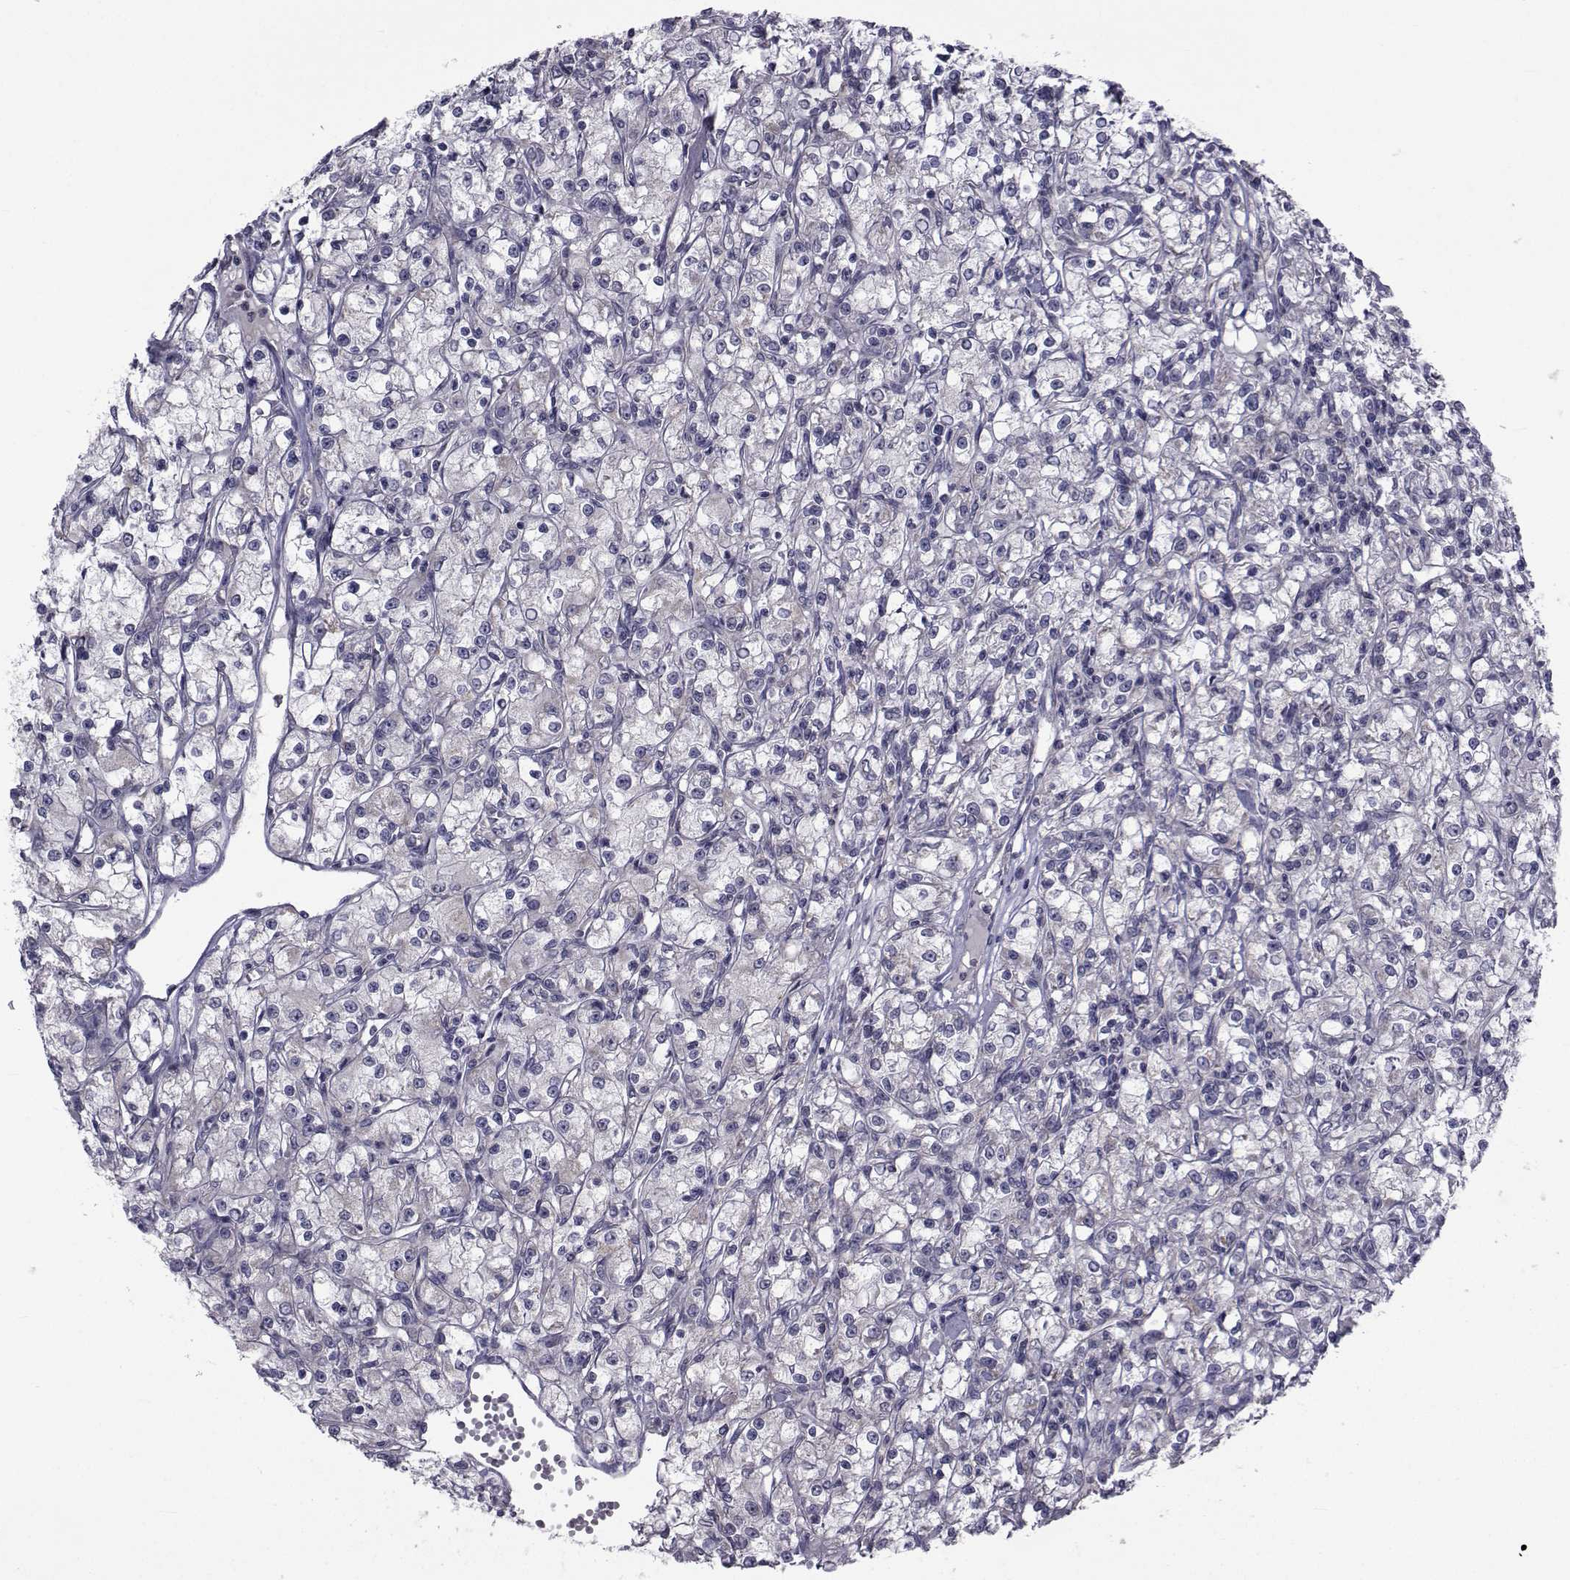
{"staining": {"intensity": "negative", "quantity": "none", "location": "none"}, "tissue": "renal cancer", "cell_type": "Tumor cells", "image_type": "cancer", "snomed": [{"axis": "morphology", "description": "Adenocarcinoma, NOS"}, {"axis": "topography", "description": "Kidney"}], "caption": "IHC histopathology image of neoplastic tissue: renal cancer stained with DAB (3,3'-diaminobenzidine) displays no significant protein positivity in tumor cells.", "gene": "CFAP74", "patient": {"sex": "female", "age": 59}}